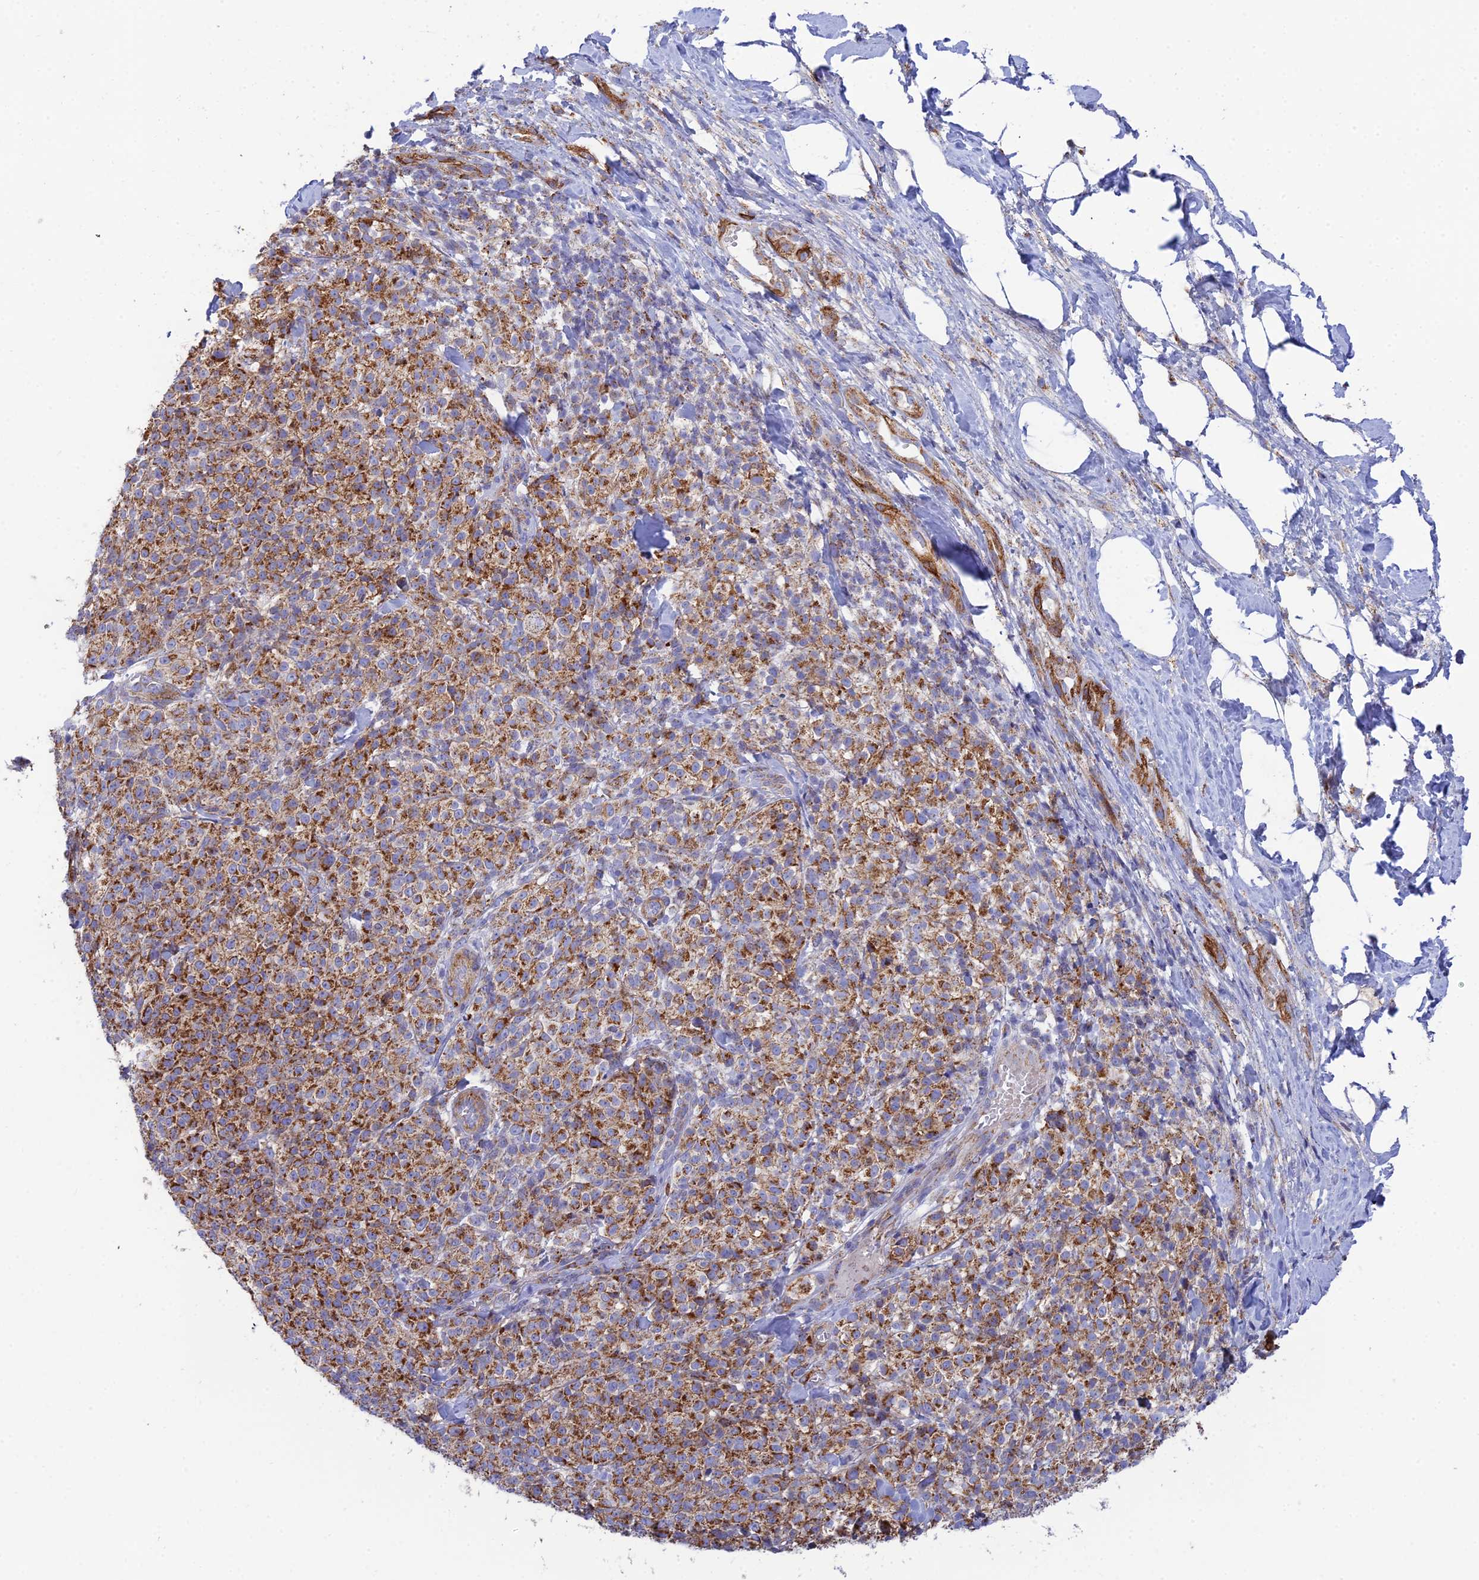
{"staining": {"intensity": "moderate", "quantity": ">75%", "location": "cytoplasmic/membranous"}, "tissue": "melanoma", "cell_type": "Tumor cells", "image_type": "cancer", "snomed": [{"axis": "morphology", "description": "Normal tissue, NOS"}, {"axis": "morphology", "description": "Malignant melanoma, NOS"}, {"axis": "topography", "description": "Skin"}], "caption": "Moderate cytoplasmic/membranous protein staining is appreciated in about >75% of tumor cells in malignant melanoma. (Brightfield microscopy of DAB IHC at high magnification).", "gene": "CSPG4", "patient": {"sex": "female", "age": 34}}